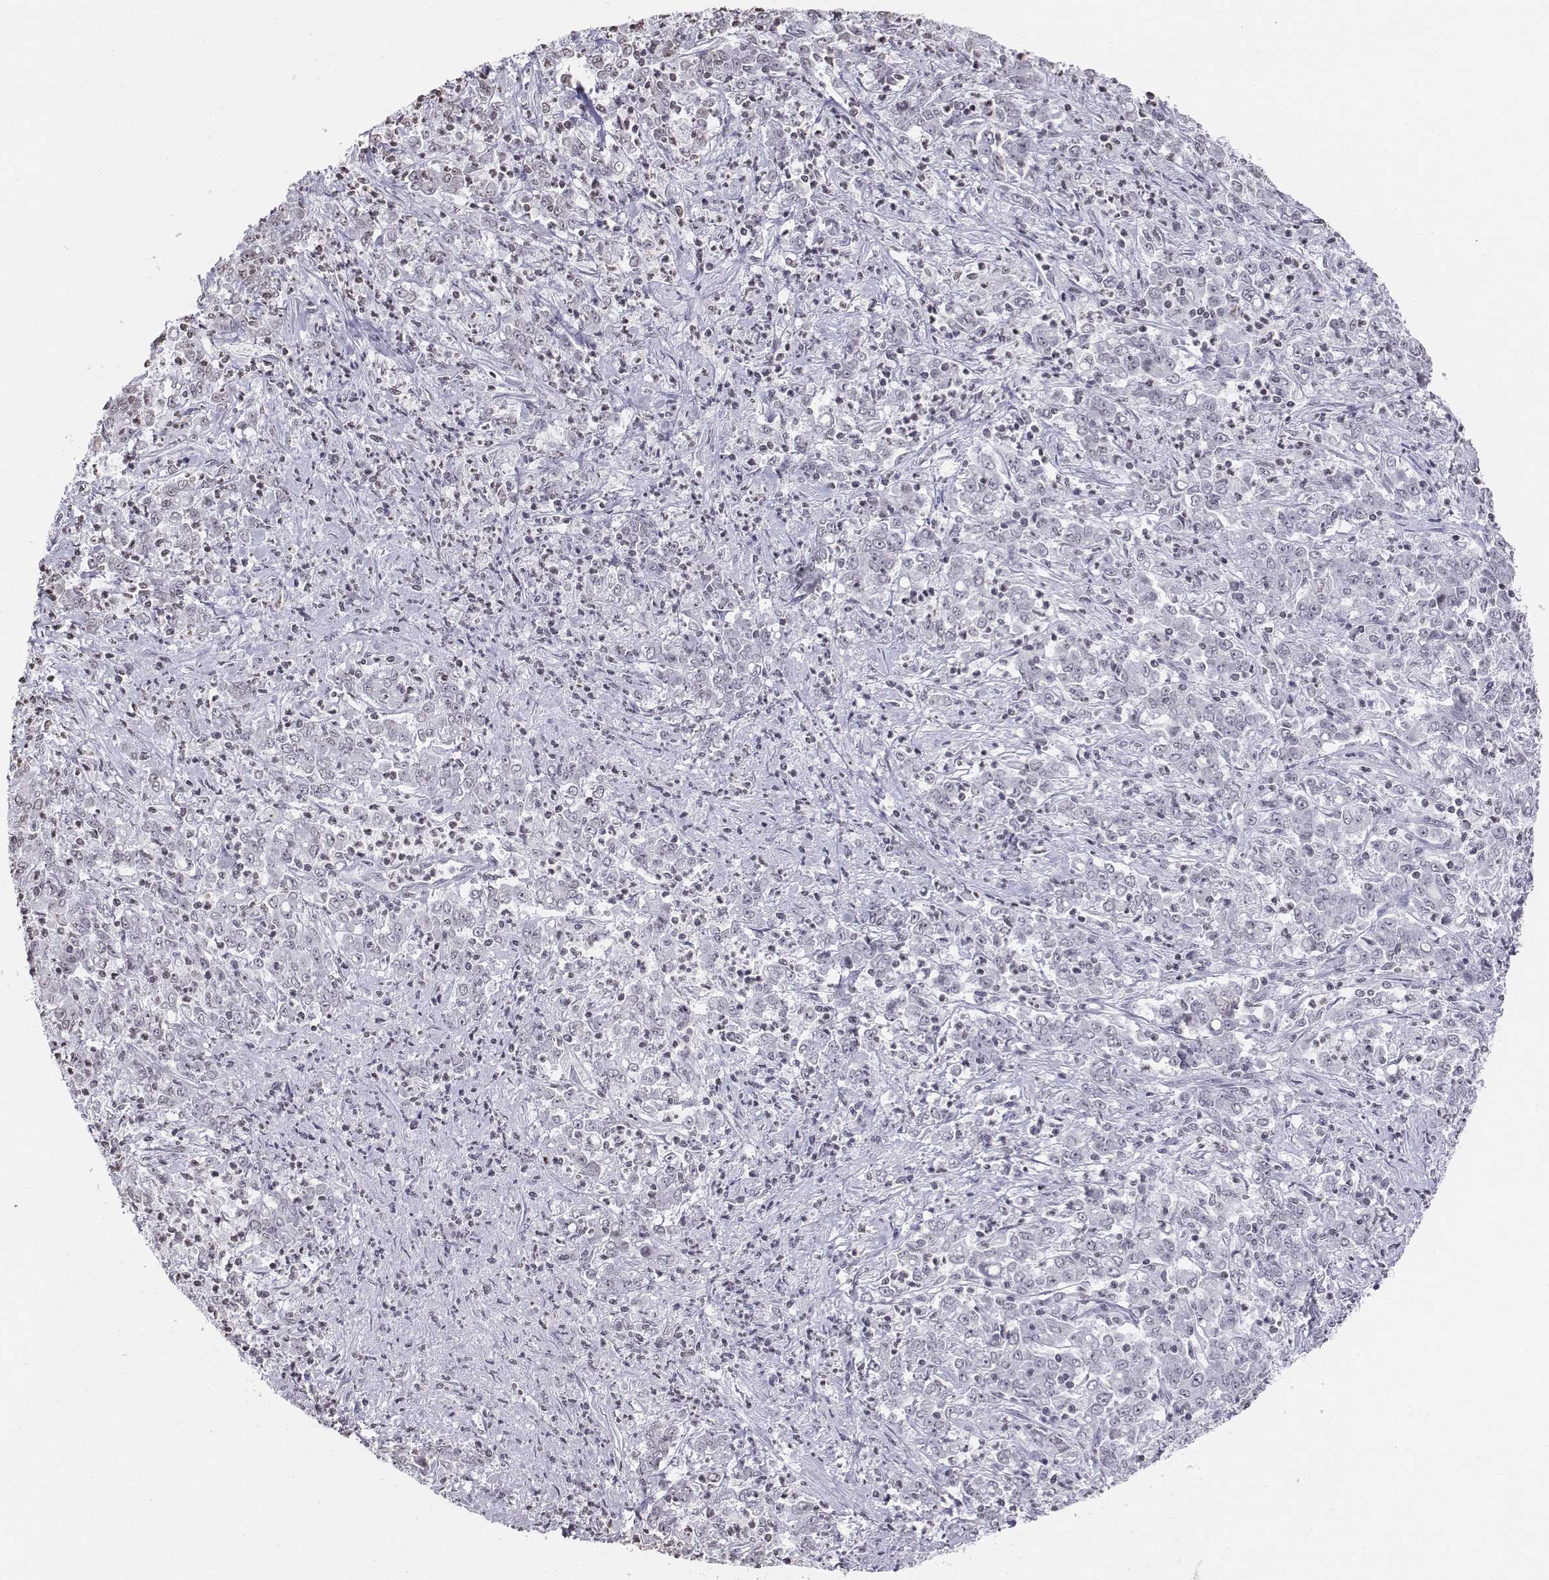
{"staining": {"intensity": "negative", "quantity": "none", "location": "none"}, "tissue": "stomach cancer", "cell_type": "Tumor cells", "image_type": "cancer", "snomed": [{"axis": "morphology", "description": "Adenocarcinoma, NOS"}, {"axis": "topography", "description": "Stomach, lower"}], "caption": "Immunohistochemistry (IHC) photomicrograph of neoplastic tissue: stomach cancer stained with DAB (3,3'-diaminobenzidine) exhibits no significant protein staining in tumor cells.", "gene": "BARHL1", "patient": {"sex": "female", "age": 71}}